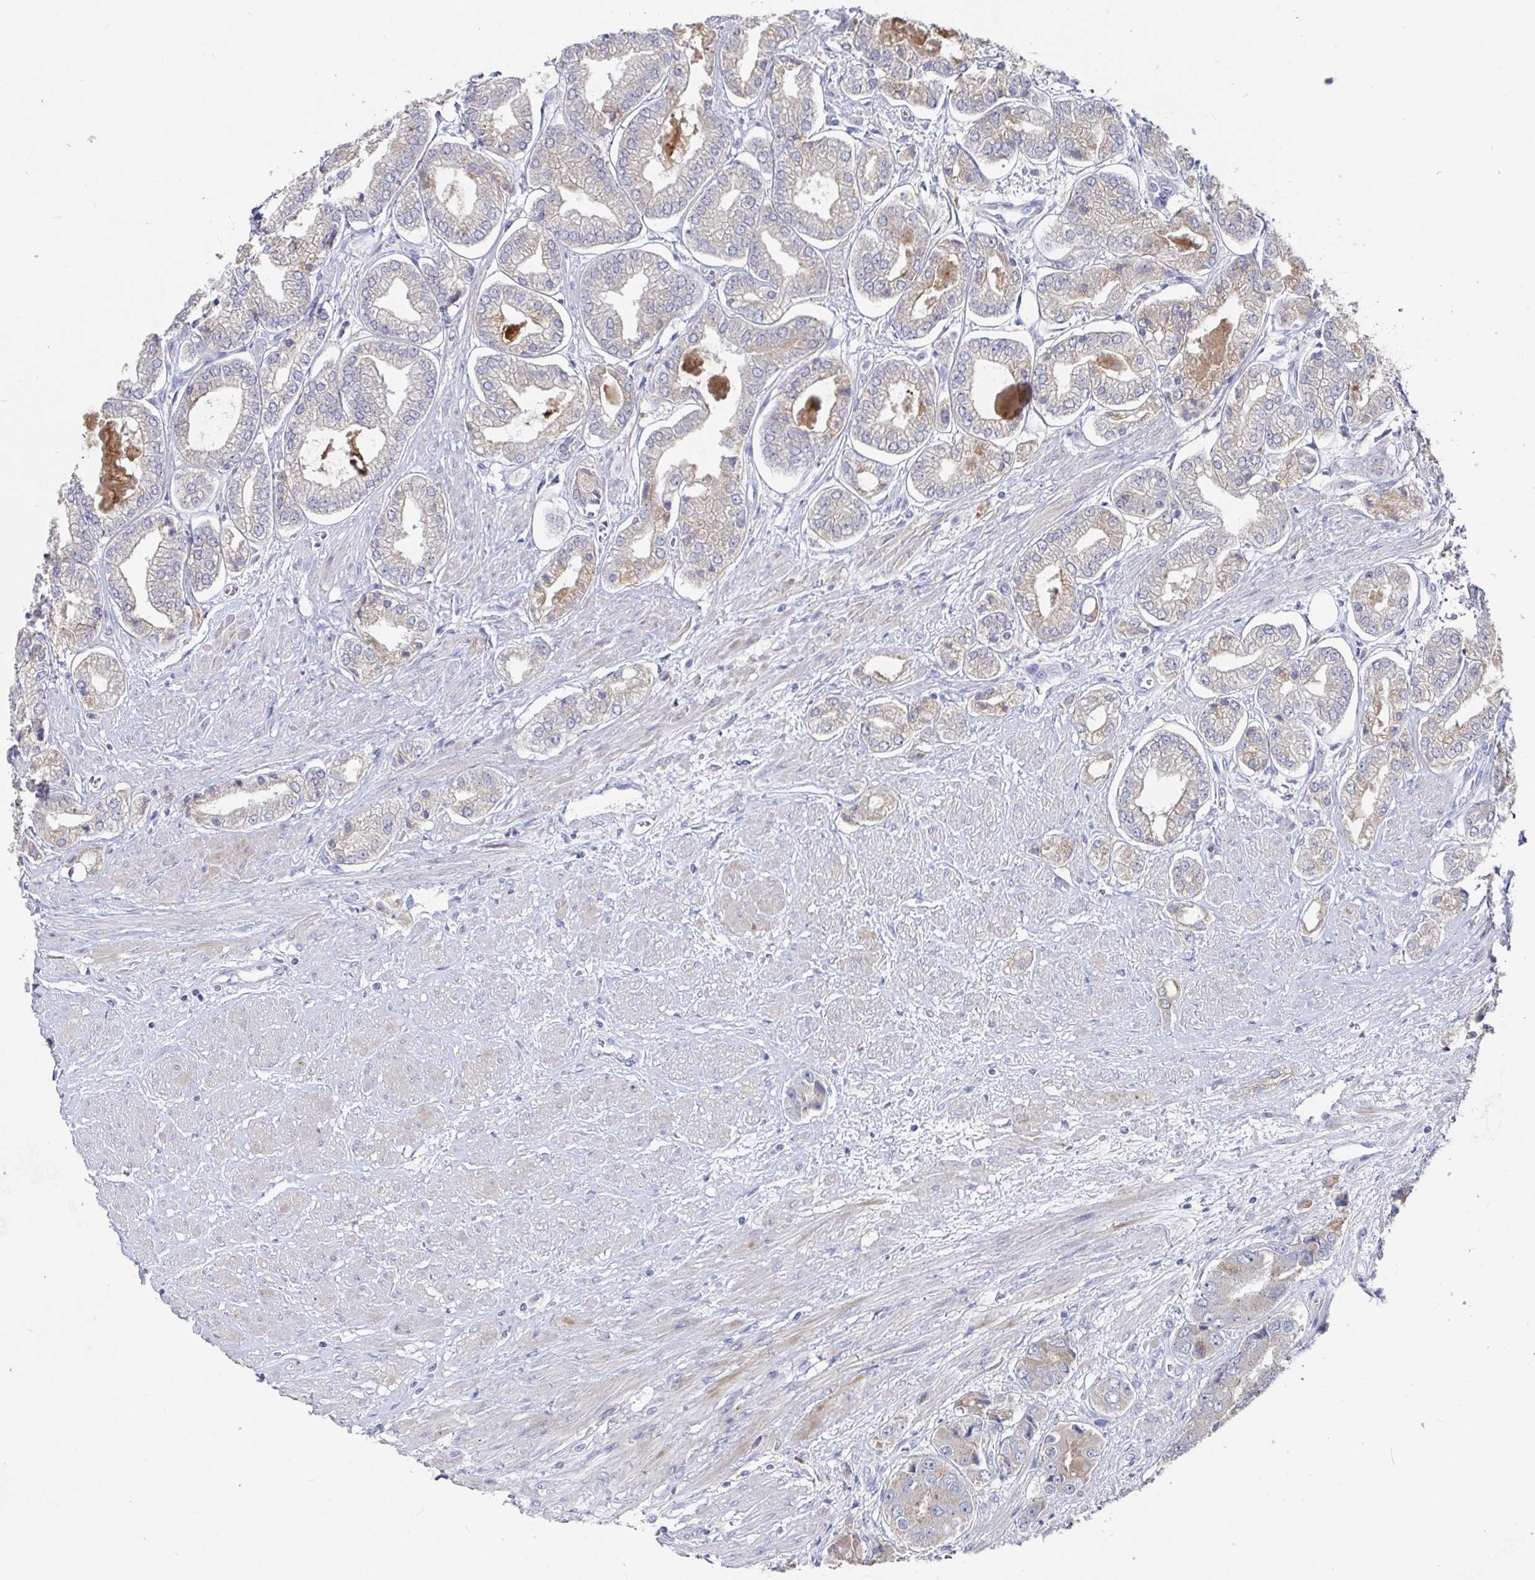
{"staining": {"intensity": "weak", "quantity": "<25%", "location": "cytoplasmic/membranous"}, "tissue": "prostate cancer", "cell_type": "Tumor cells", "image_type": "cancer", "snomed": [{"axis": "morphology", "description": "Adenocarcinoma, Low grade"}, {"axis": "topography", "description": "Prostate"}], "caption": "This is a photomicrograph of immunohistochemistry (IHC) staining of adenocarcinoma (low-grade) (prostate), which shows no expression in tumor cells.", "gene": "GPR148", "patient": {"sex": "male", "age": 69}}